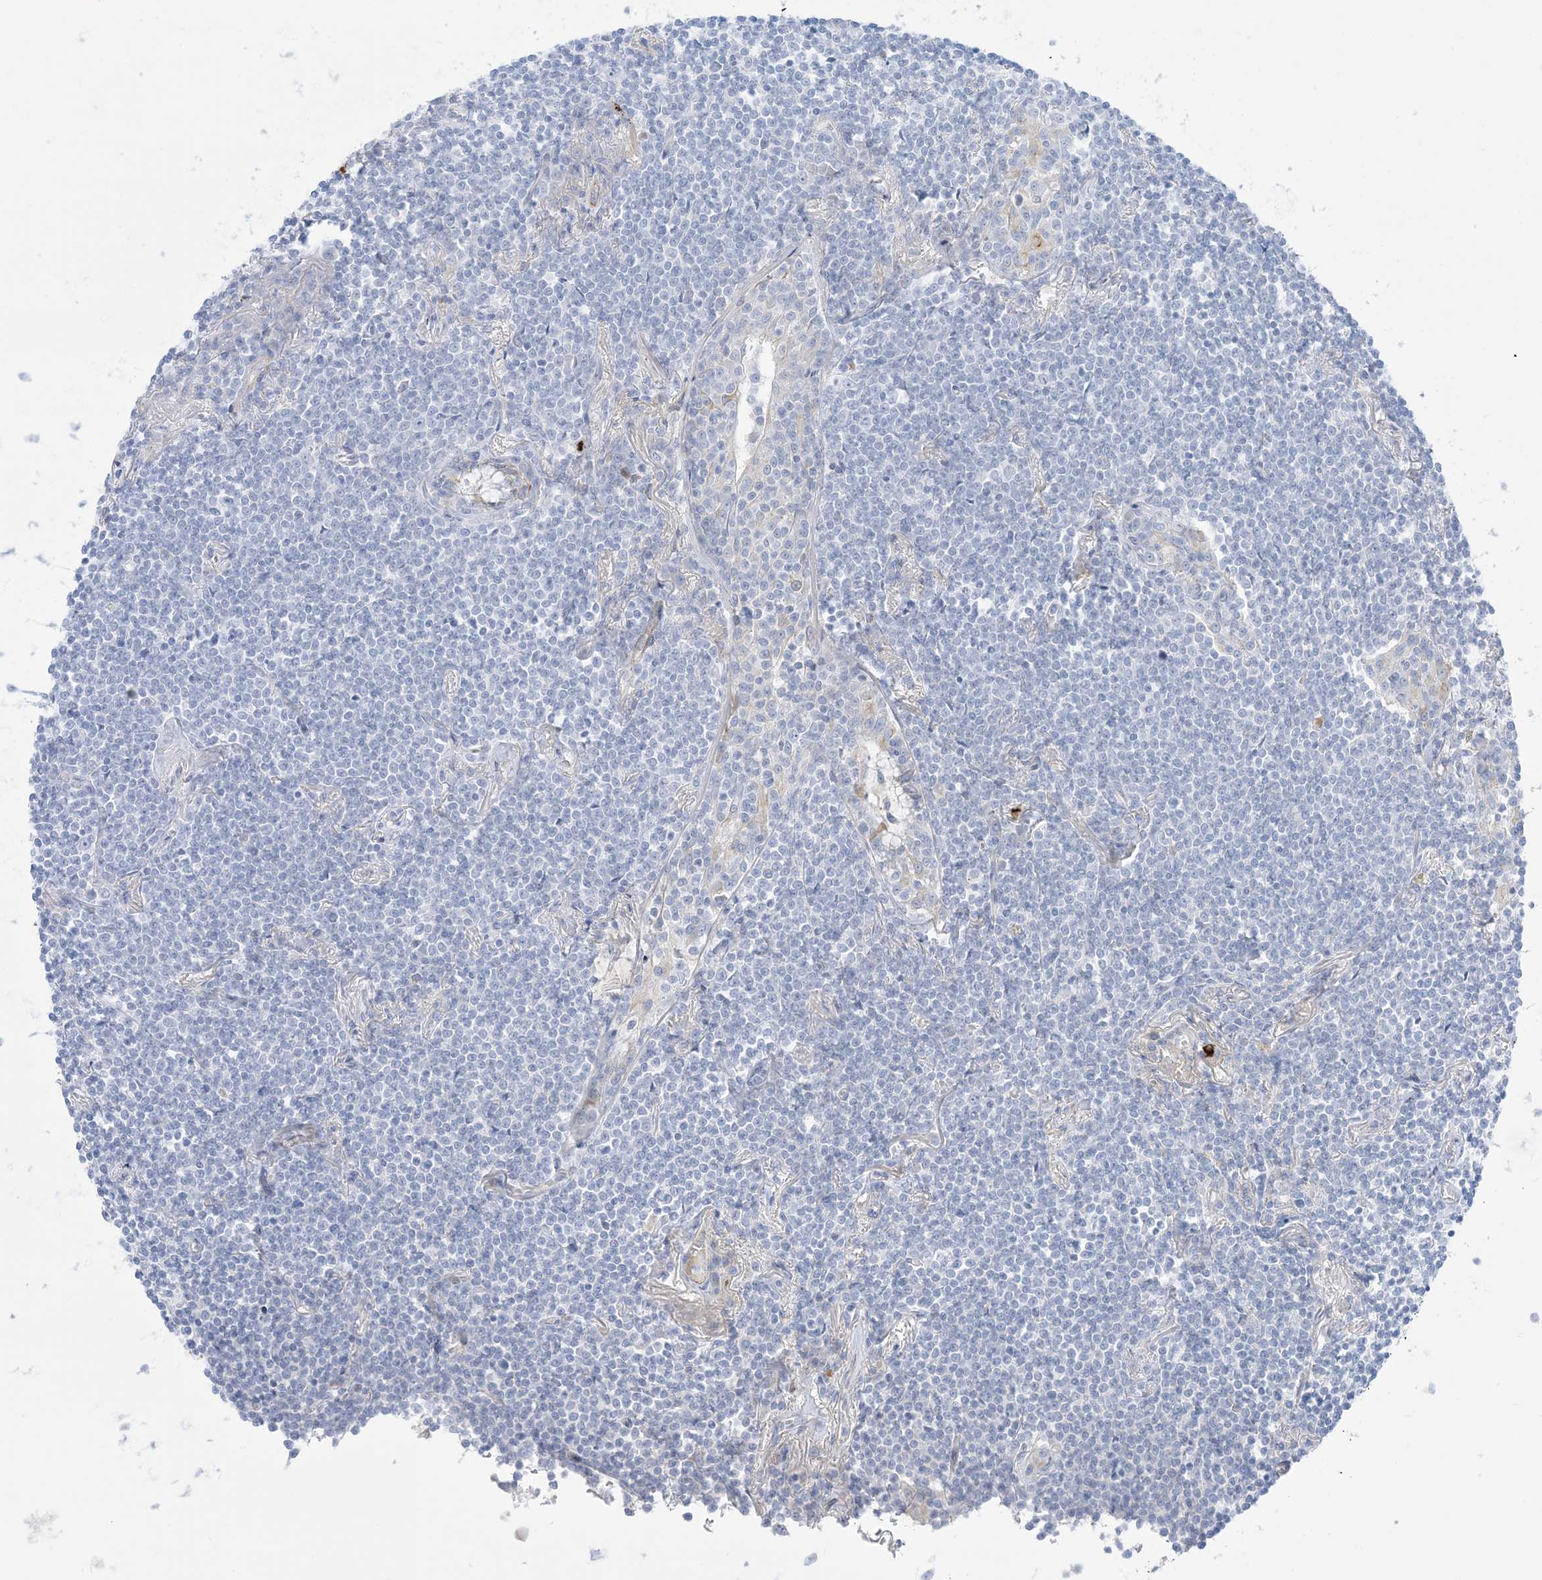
{"staining": {"intensity": "negative", "quantity": "none", "location": "none"}, "tissue": "lymphoma", "cell_type": "Tumor cells", "image_type": "cancer", "snomed": [{"axis": "morphology", "description": "Malignant lymphoma, non-Hodgkin's type, Low grade"}, {"axis": "topography", "description": "Lung"}], "caption": "Tumor cells are negative for brown protein staining in malignant lymphoma, non-Hodgkin's type (low-grade). Brightfield microscopy of immunohistochemistry stained with DAB (3,3'-diaminobenzidine) (brown) and hematoxylin (blue), captured at high magnification.", "gene": "ATP11C", "patient": {"sex": "female", "age": 71}}